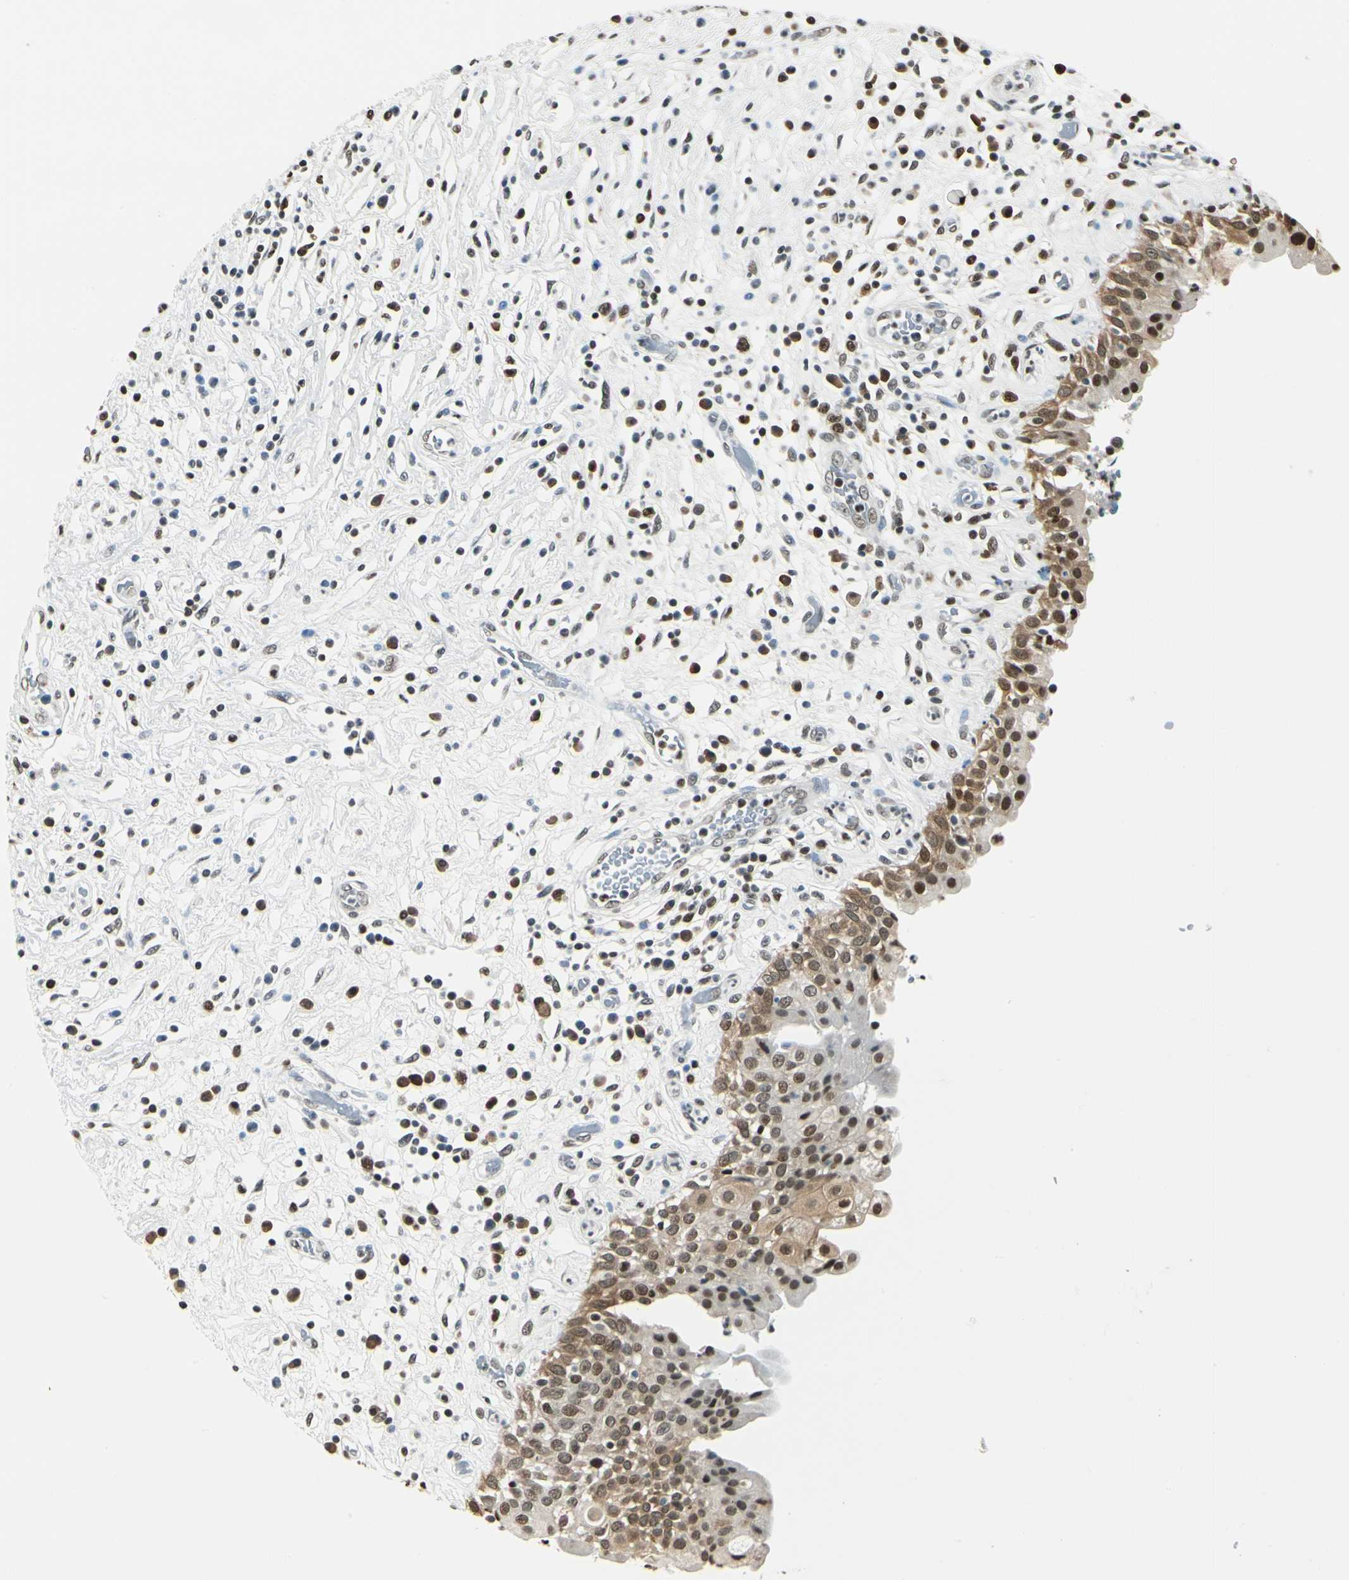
{"staining": {"intensity": "moderate", "quantity": "25%-75%", "location": "cytoplasmic/membranous,nuclear"}, "tissue": "urinary bladder", "cell_type": "Urothelial cells", "image_type": "normal", "snomed": [{"axis": "morphology", "description": "Normal tissue, NOS"}, {"axis": "topography", "description": "Urinary bladder"}], "caption": "IHC of normal urinary bladder shows medium levels of moderate cytoplasmic/membranous,nuclear positivity in about 25%-75% of urothelial cells. IHC stains the protein of interest in brown and the nuclei are stained blue.", "gene": "FANCG", "patient": {"sex": "female", "age": 85}}